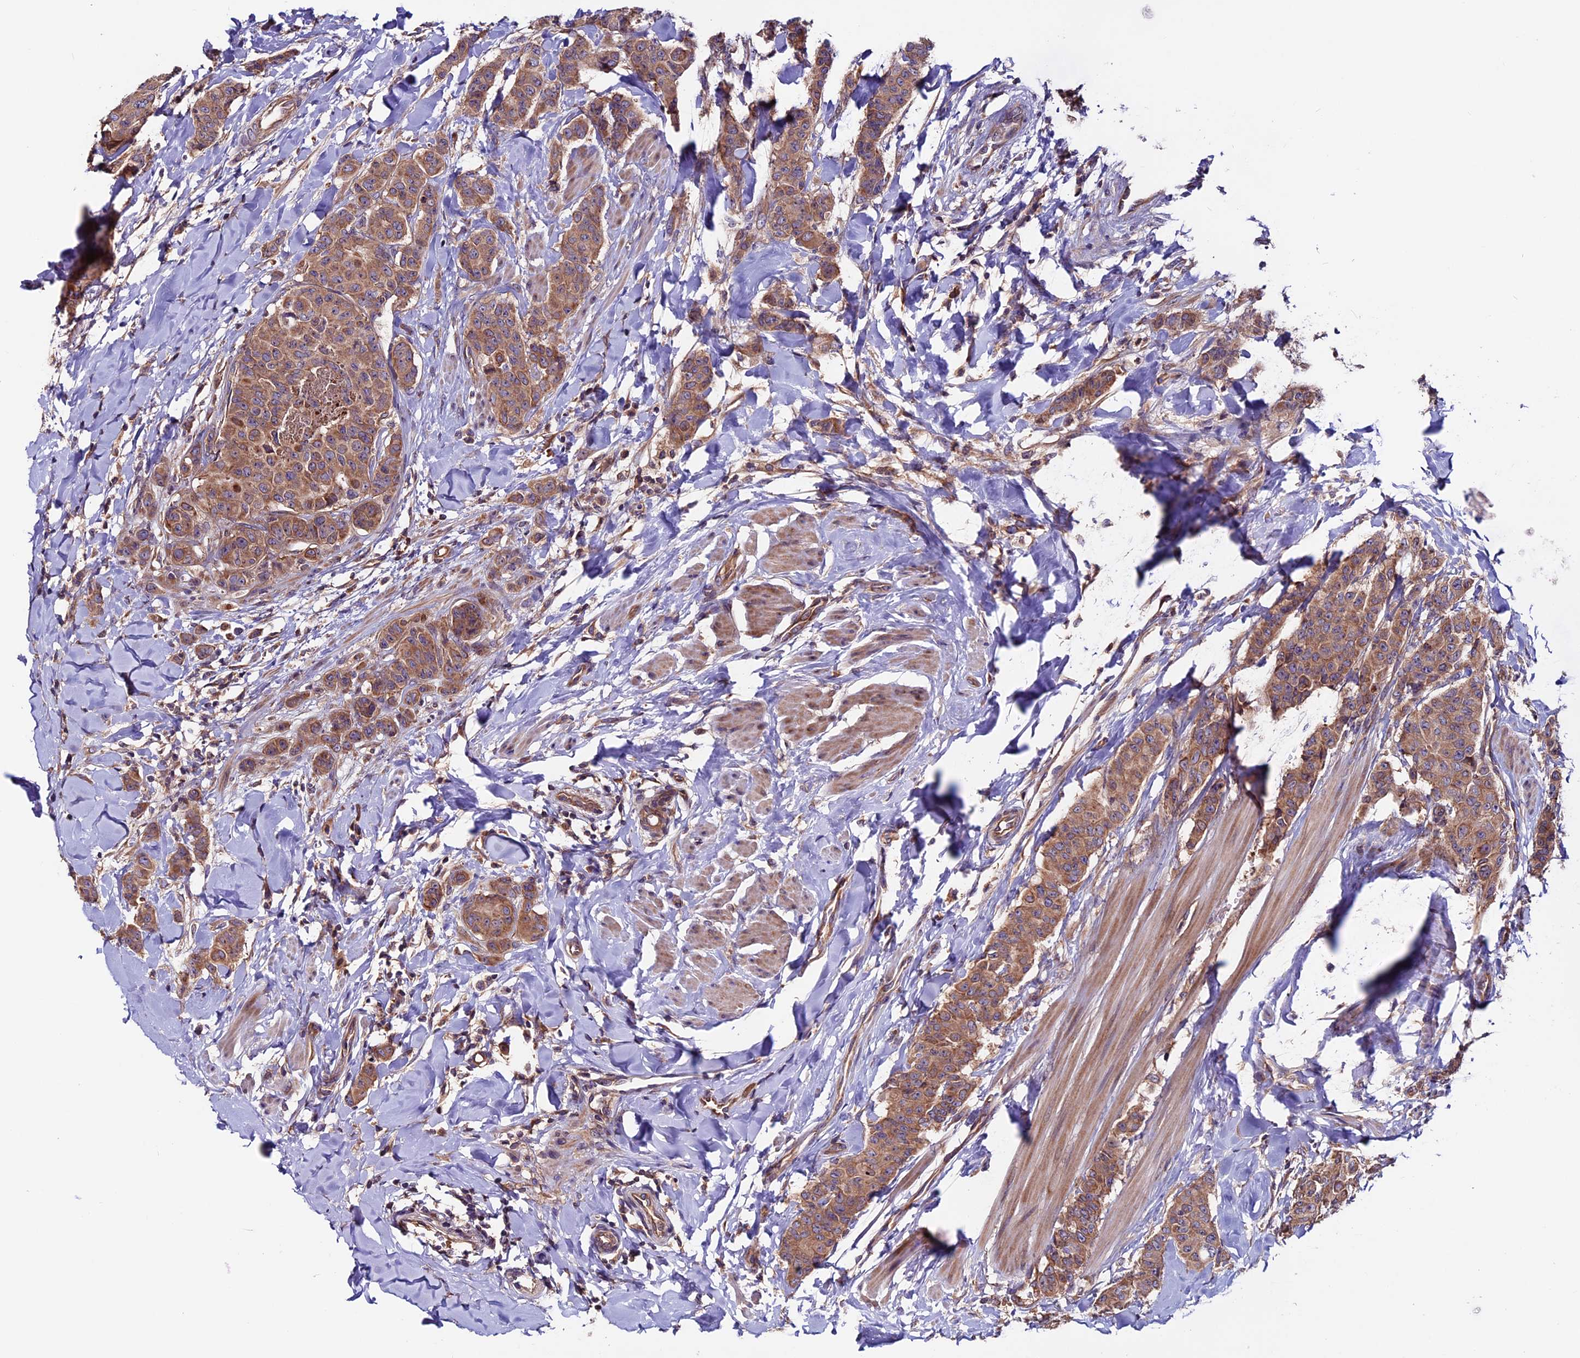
{"staining": {"intensity": "moderate", "quantity": ">75%", "location": "cytoplasmic/membranous"}, "tissue": "breast cancer", "cell_type": "Tumor cells", "image_type": "cancer", "snomed": [{"axis": "morphology", "description": "Duct carcinoma"}, {"axis": "topography", "description": "Breast"}], "caption": "A high-resolution histopathology image shows IHC staining of breast cancer (infiltrating ductal carcinoma), which demonstrates moderate cytoplasmic/membranous expression in about >75% of tumor cells. The staining was performed using DAB to visualize the protein expression in brown, while the nuclei were stained in blue with hematoxylin (Magnification: 20x).", "gene": "ZNF598", "patient": {"sex": "female", "age": 40}}